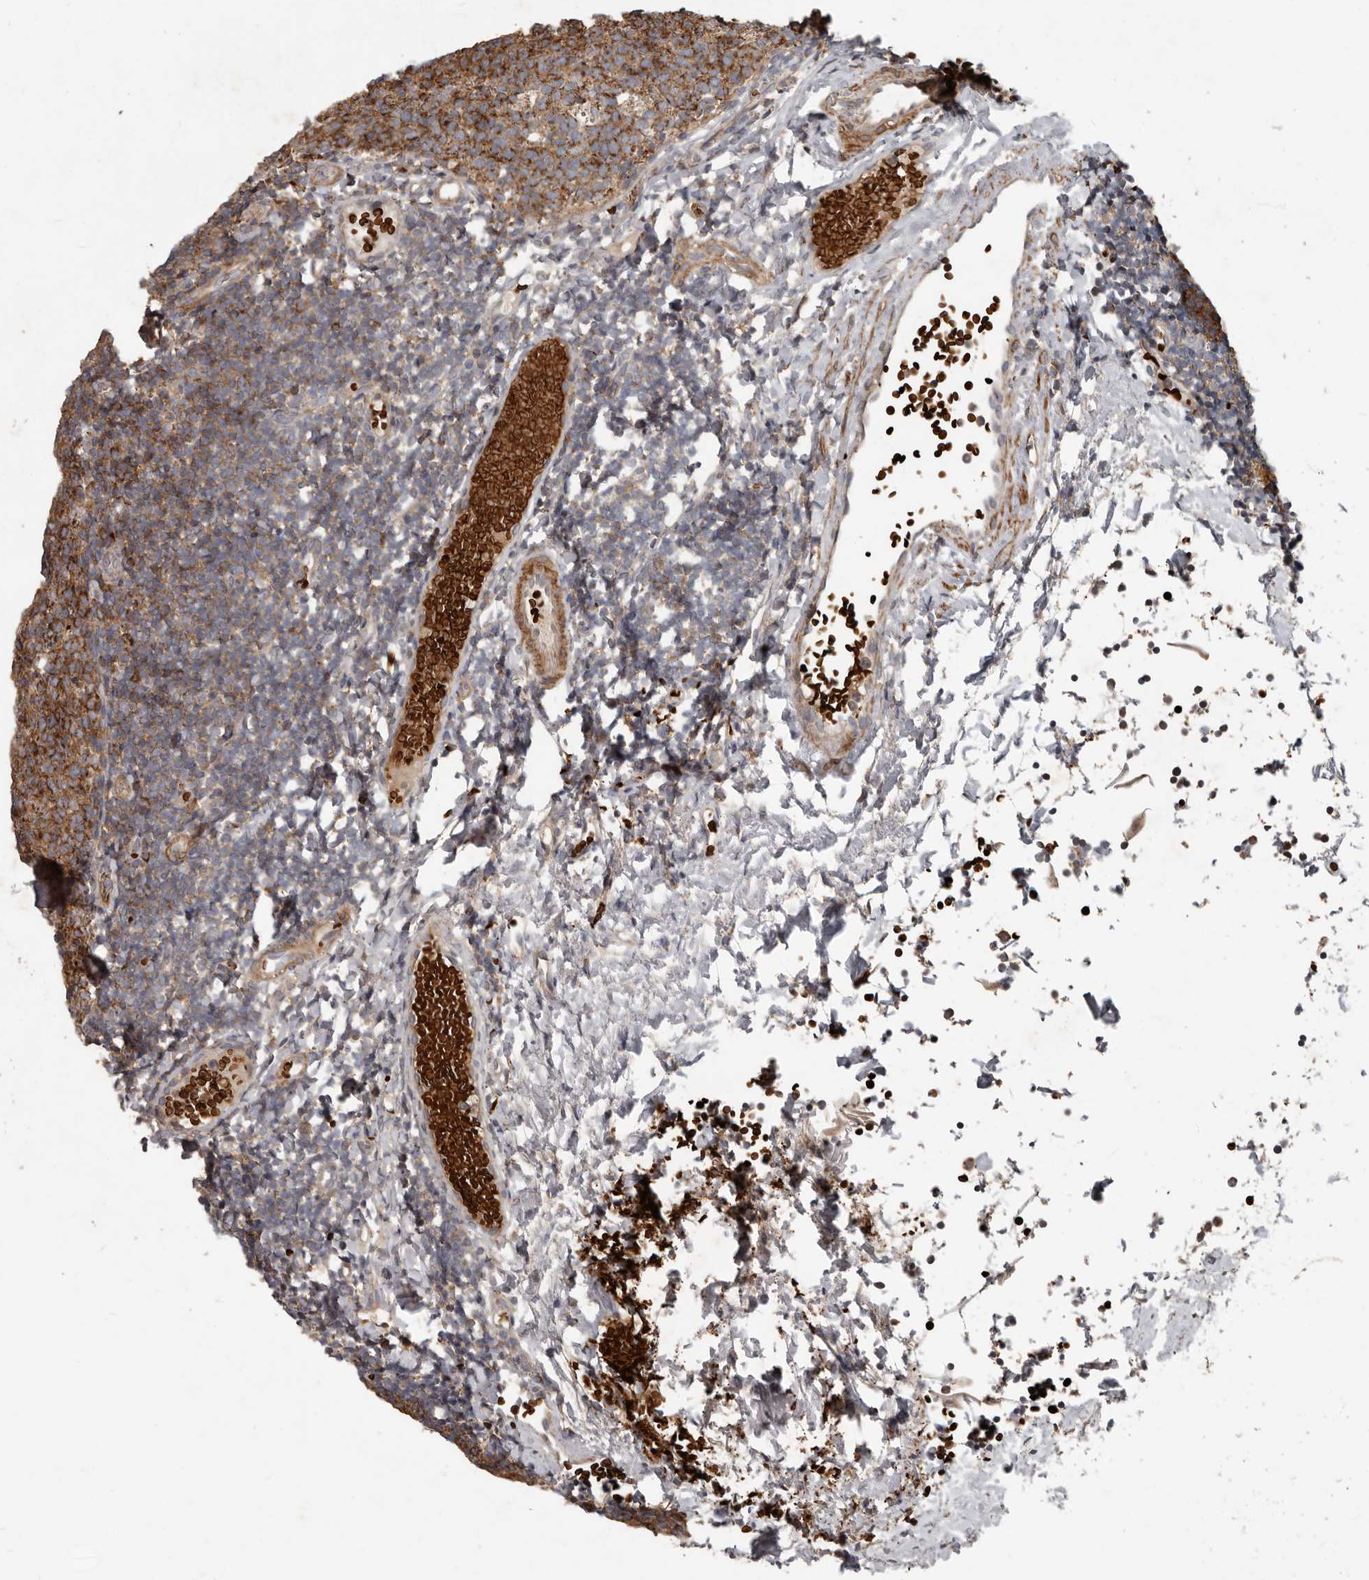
{"staining": {"intensity": "moderate", "quantity": ">75%", "location": "cytoplasmic/membranous"}, "tissue": "tonsil", "cell_type": "Germinal center cells", "image_type": "normal", "snomed": [{"axis": "morphology", "description": "Normal tissue, NOS"}, {"axis": "topography", "description": "Tonsil"}], "caption": "IHC staining of normal tonsil, which demonstrates medium levels of moderate cytoplasmic/membranous positivity in approximately >75% of germinal center cells indicating moderate cytoplasmic/membranous protein expression. The staining was performed using DAB (brown) for protein detection and nuclei were counterstained in hematoxylin (blue).", "gene": "FBXO31", "patient": {"sex": "female", "age": 19}}